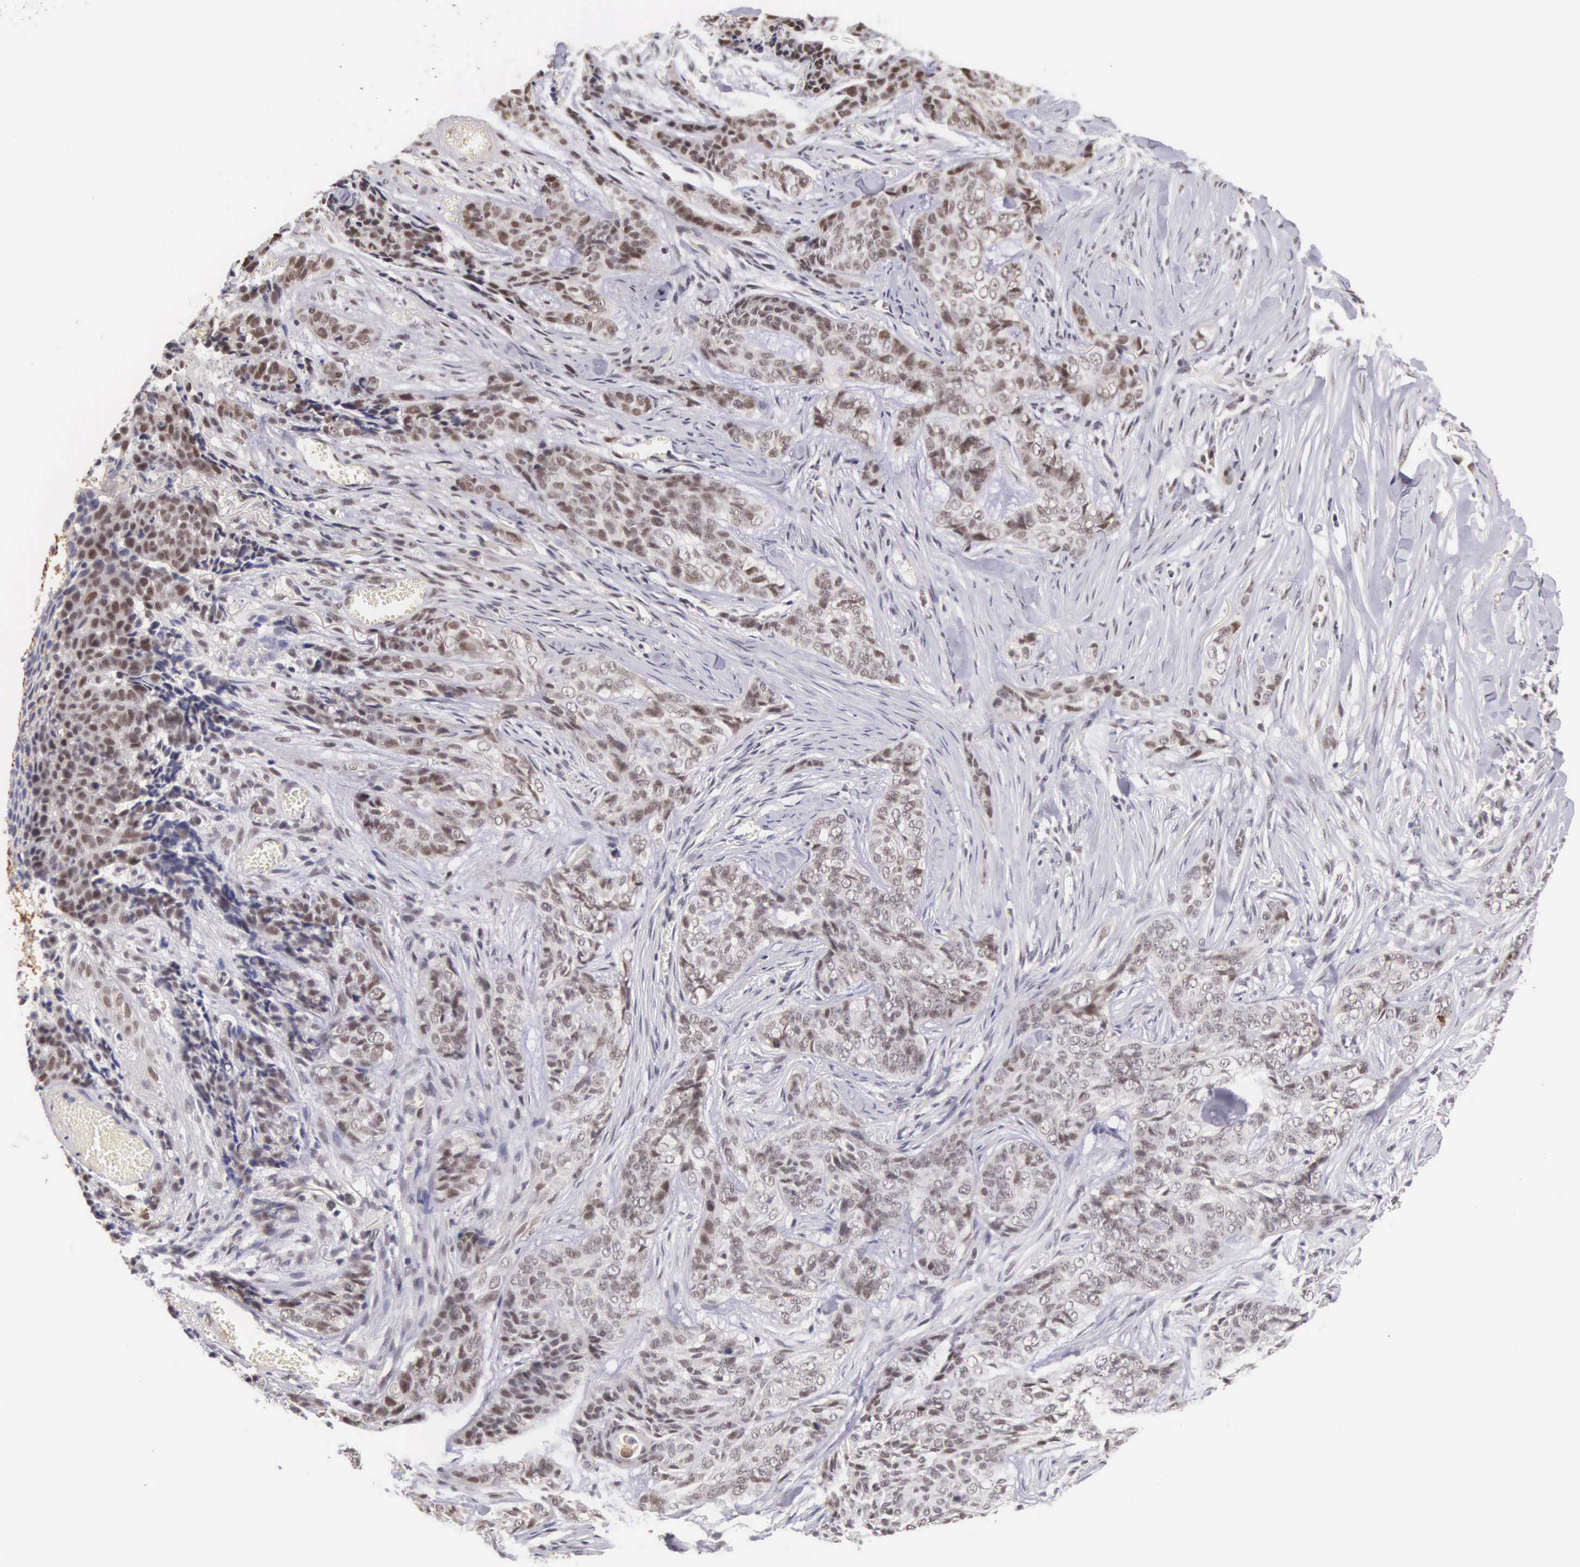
{"staining": {"intensity": "weak", "quantity": "<25%", "location": "nuclear"}, "tissue": "skin cancer", "cell_type": "Tumor cells", "image_type": "cancer", "snomed": [{"axis": "morphology", "description": "Normal tissue, NOS"}, {"axis": "morphology", "description": "Basal cell carcinoma"}, {"axis": "topography", "description": "Skin"}], "caption": "Immunohistochemical staining of basal cell carcinoma (skin) displays no significant expression in tumor cells.", "gene": "HMGXB4", "patient": {"sex": "female", "age": 65}}